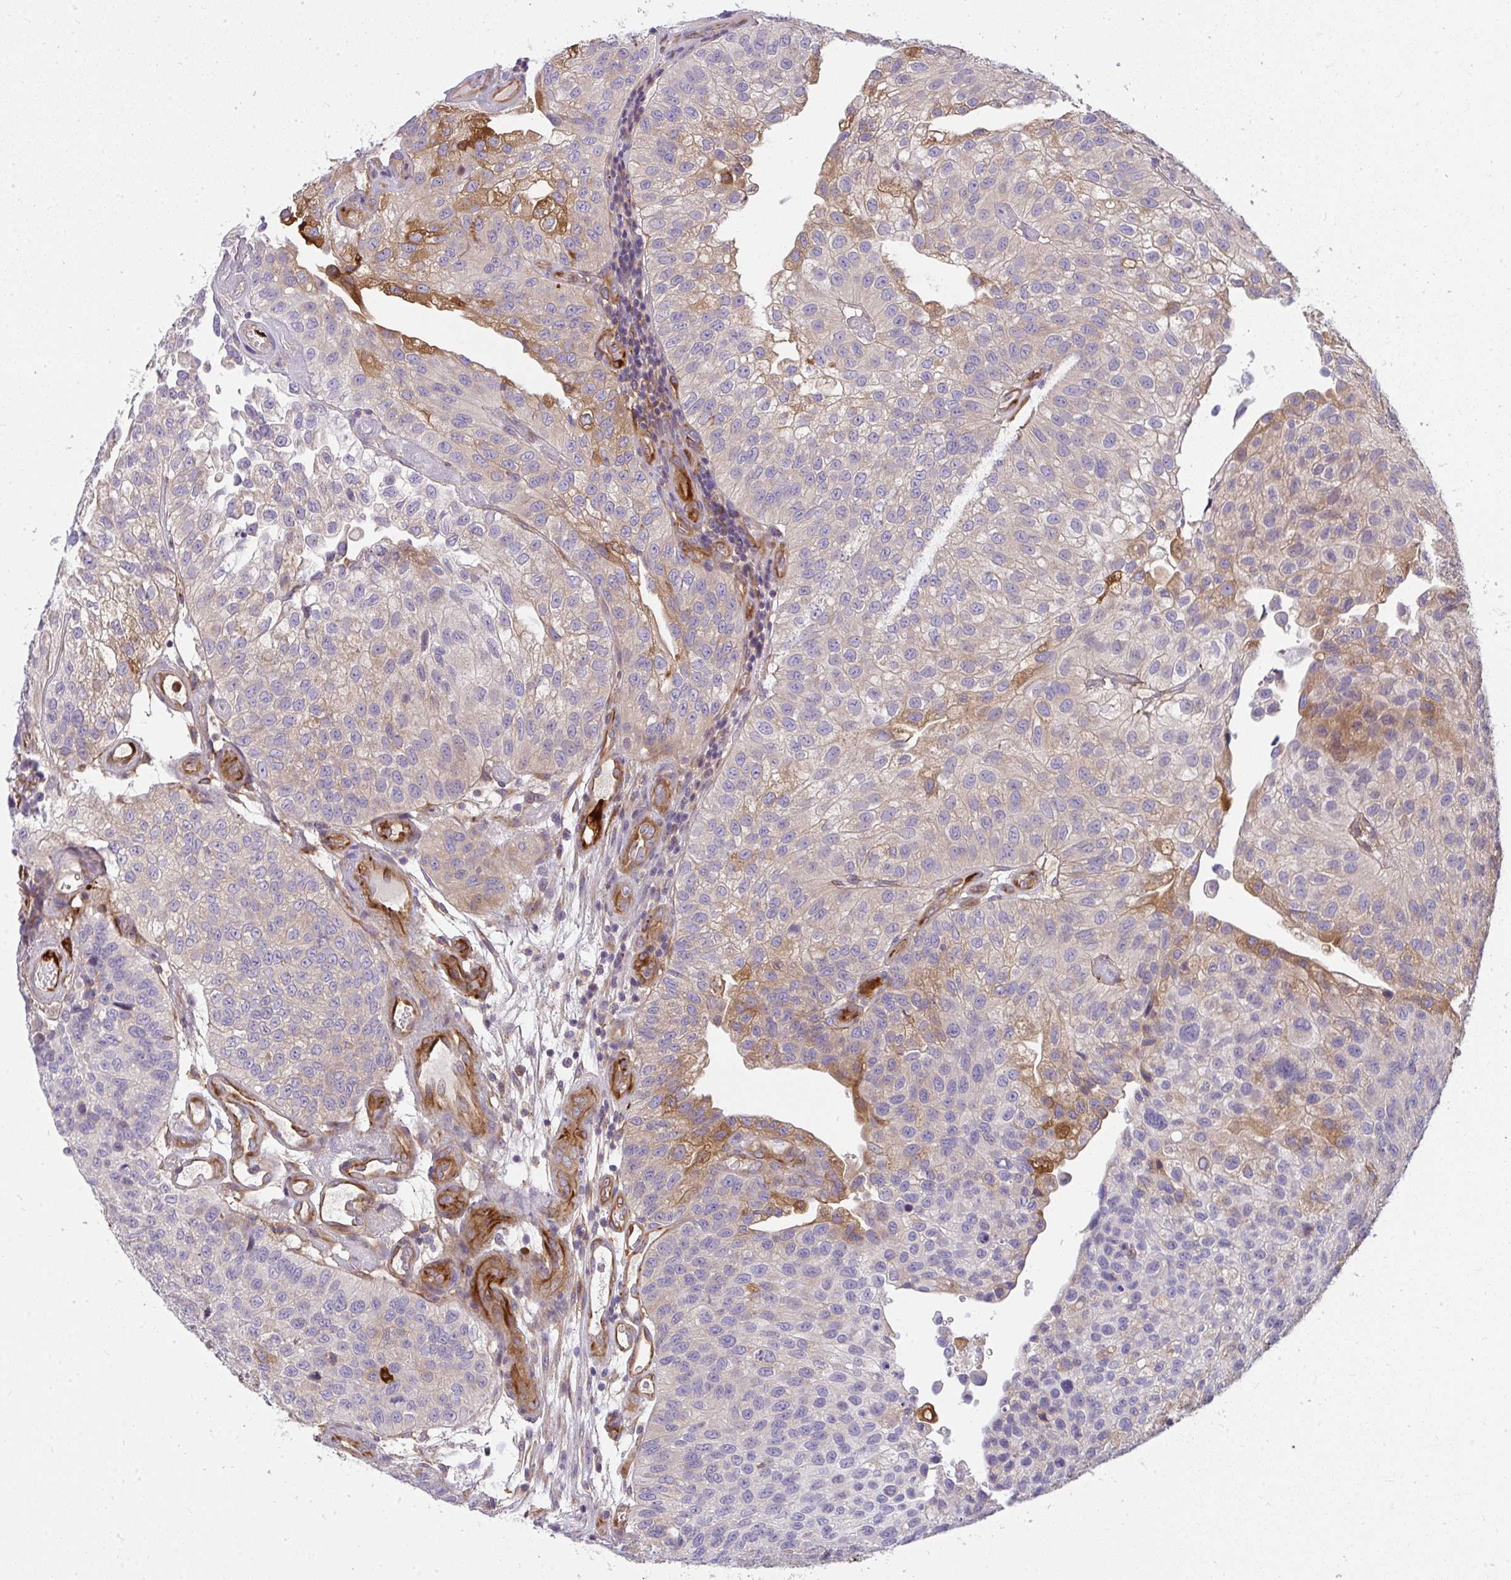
{"staining": {"intensity": "moderate", "quantity": "<25%", "location": "cytoplasmic/membranous"}, "tissue": "urothelial cancer", "cell_type": "Tumor cells", "image_type": "cancer", "snomed": [{"axis": "morphology", "description": "Urothelial carcinoma, NOS"}, {"axis": "topography", "description": "Urinary bladder"}], "caption": "Immunohistochemical staining of human transitional cell carcinoma displays low levels of moderate cytoplasmic/membranous expression in about <25% of tumor cells. Using DAB (3,3'-diaminobenzidine) (brown) and hematoxylin (blue) stains, captured at high magnification using brightfield microscopy.", "gene": "IFIT3", "patient": {"sex": "male", "age": 87}}